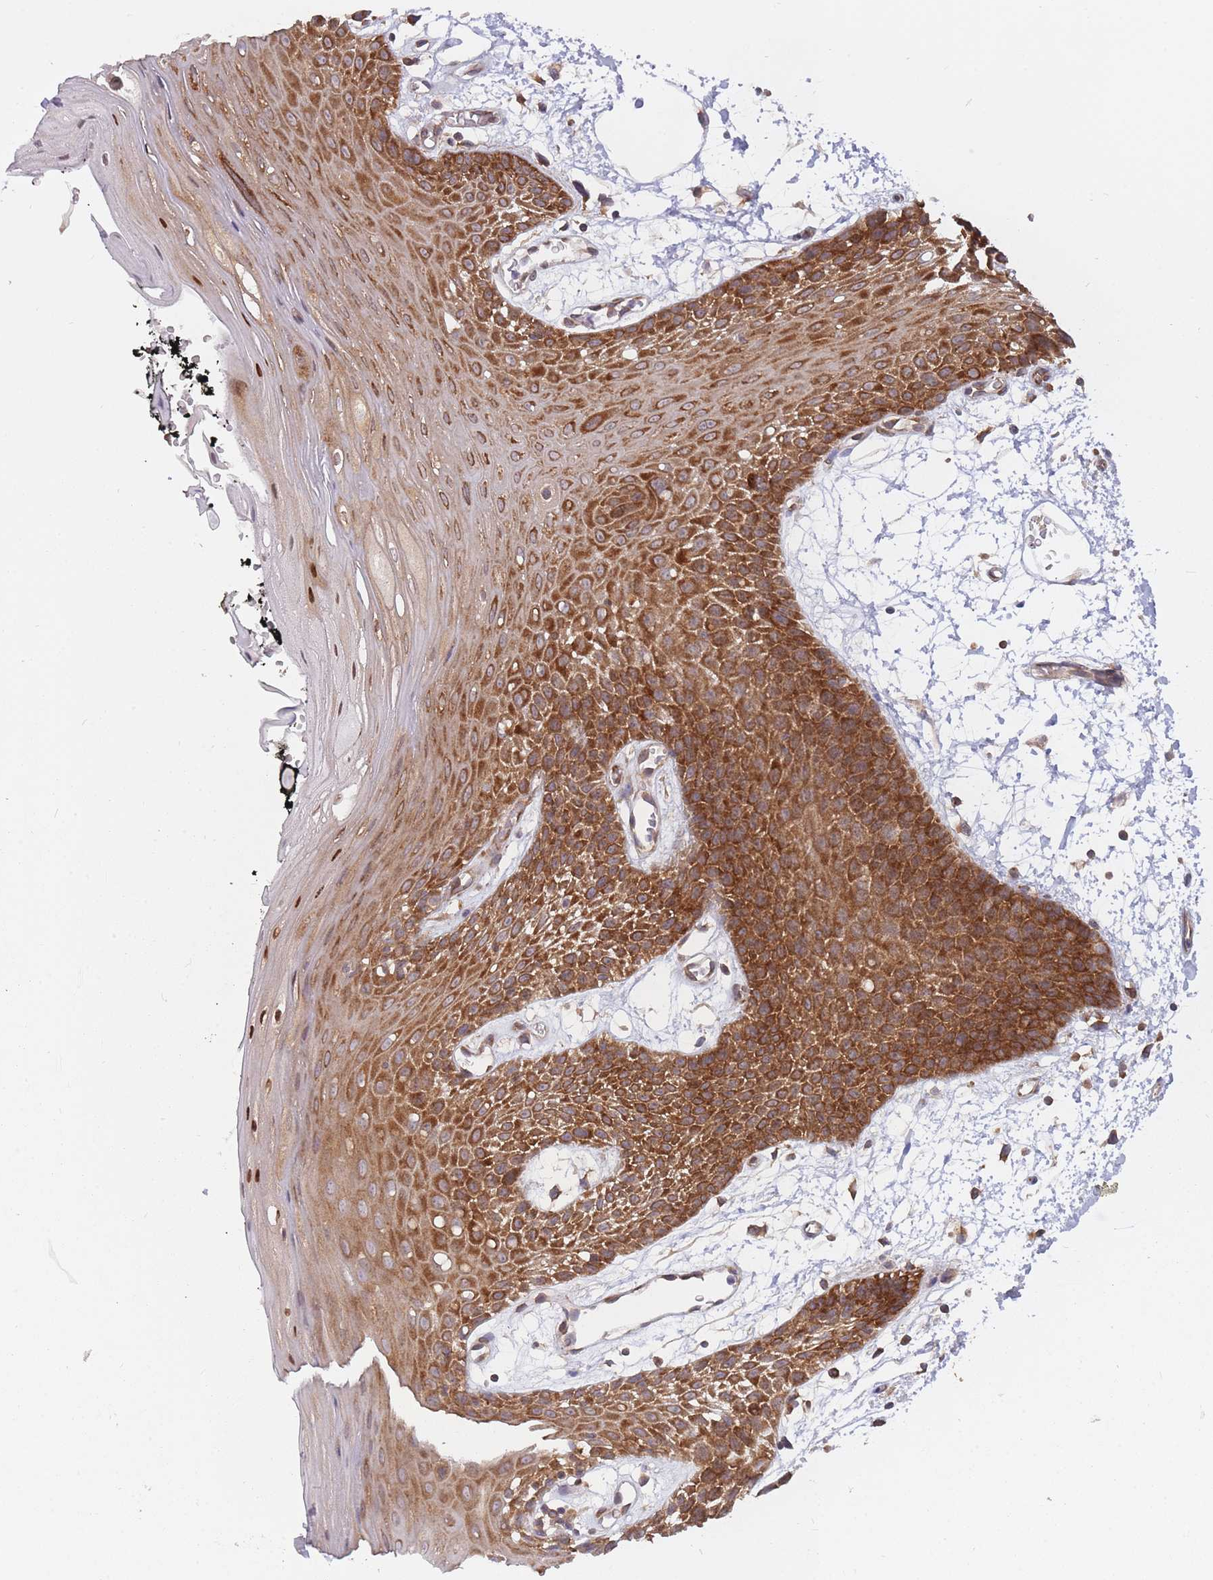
{"staining": {"intensity": "strong", "quantity": ">75%", "location": "cytoplasmic/membranous,nuclear"}, "tissue": "oral mucosa", "cell_type": "Squamous epithelial cells", "image_type": "normal", "snomed": [{"axis": "morphology", "description": "Normal tissue, NOS"}, {"axis": "topography", "description": "Oral tissue"}, {"axis": "topography", "description": "Tounge, NOS"}], "caption": "Oral mucosa stained for a protein exhibits strong cytoplasmic/membranous,nuclear positivity in squamous epithelial cells. The protein of interest is shown in brown color, while the nuclei are stained blue.", "gene": "CCDC124", "patient": {"sex": "female", "age": 59}}